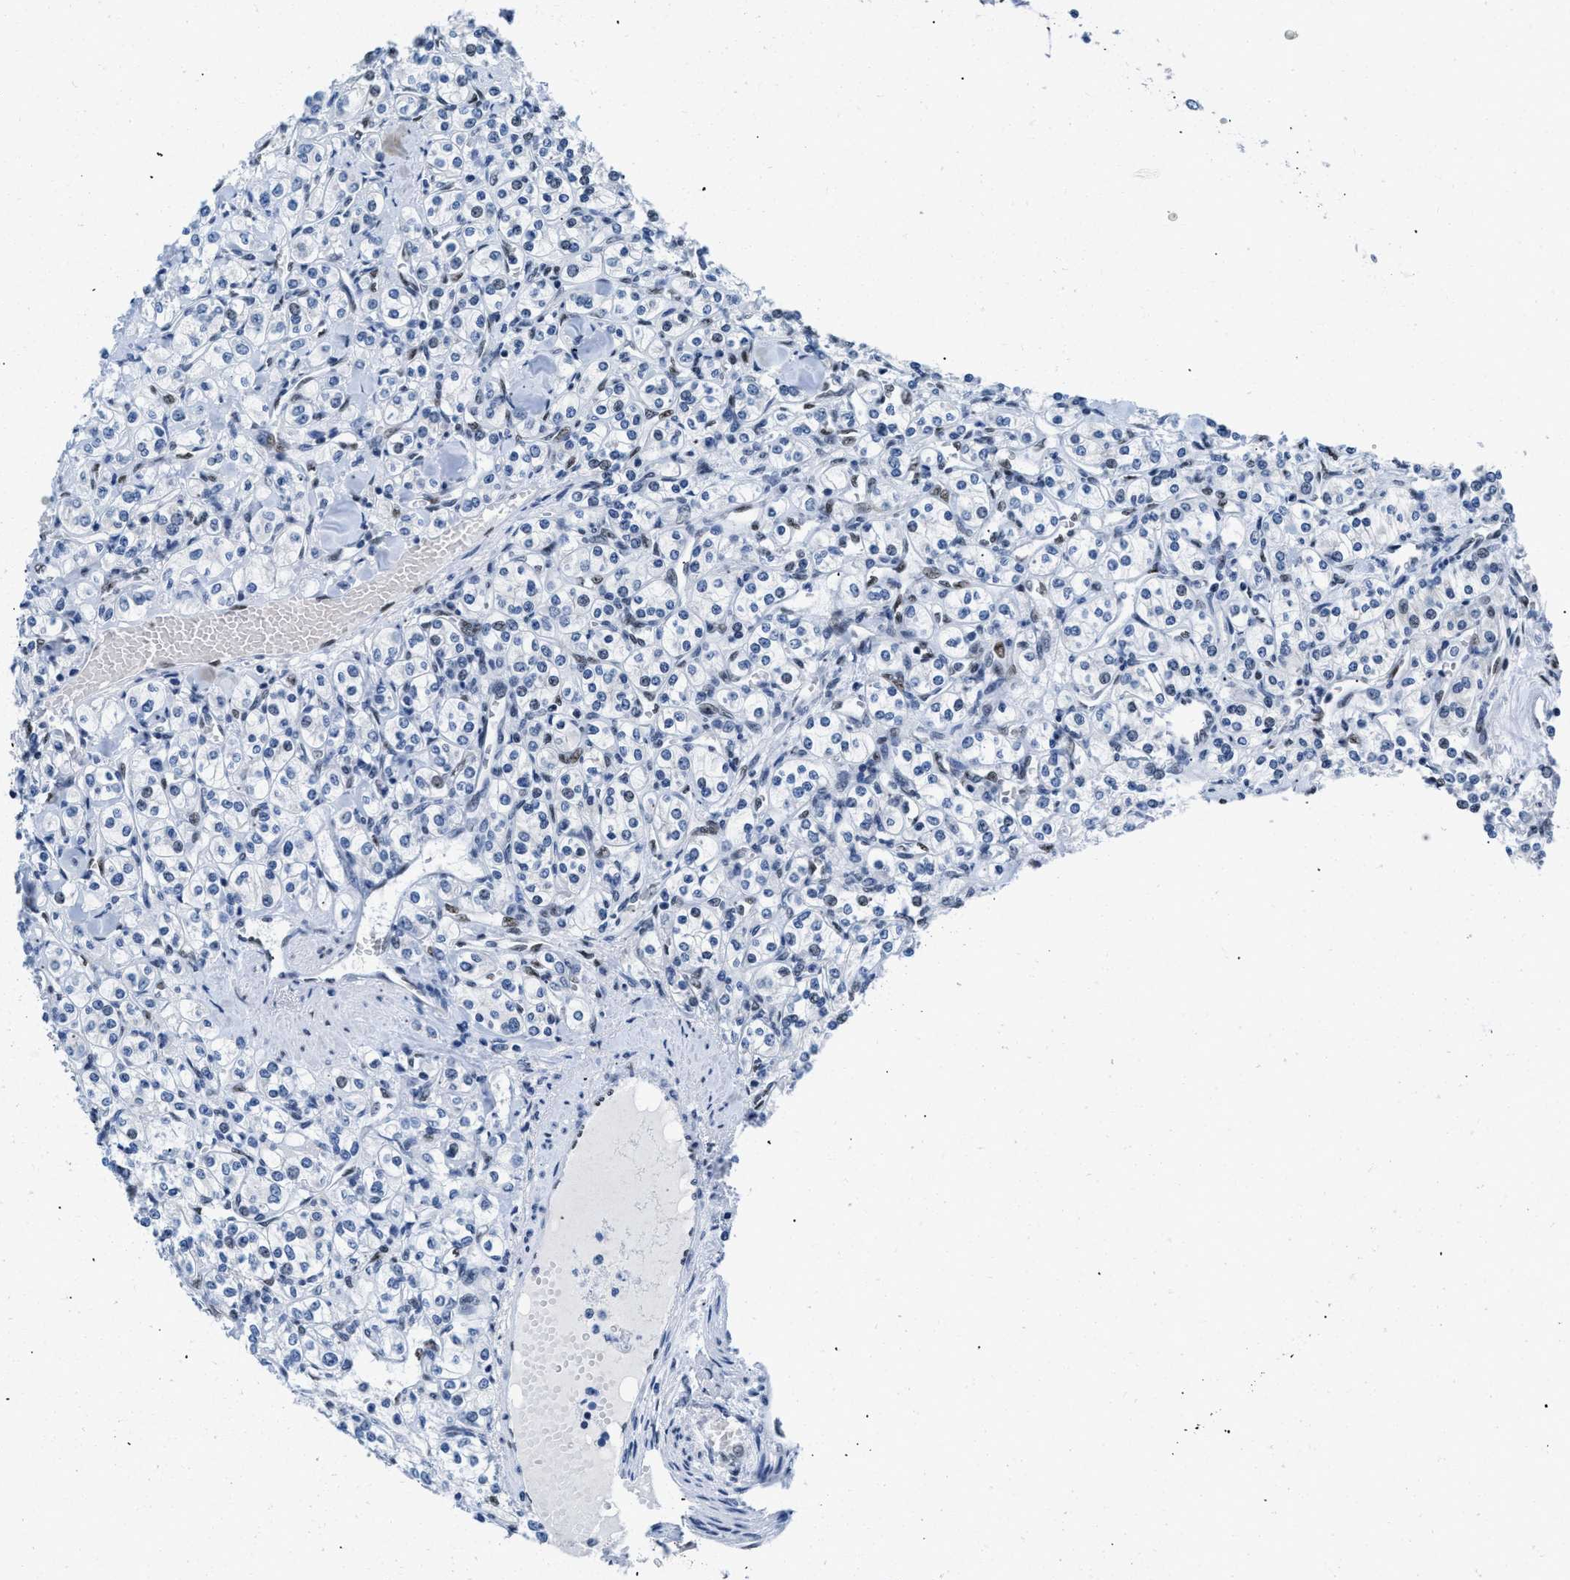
{"staining": {"intensity": "negative", "quantity": "none", "location": "none"}, "tissue": "renal cancer", "cell_type": "Tumor cells", "image_type": "cancer", "snomed": [{"axis": "morphology", "description": "Adenocarcinoma, NOS"}, {"axis": "topography", "description": "Kidney"}], "caption": "An immunohistochemistry image of renal adenocarcinoma is shown. There is no staining in tumor cells of renal adenocarcinoma. Nuclei are stained in blue.", "gene": "CTBP1", "patient": {"sex": "male", "age": 77}}